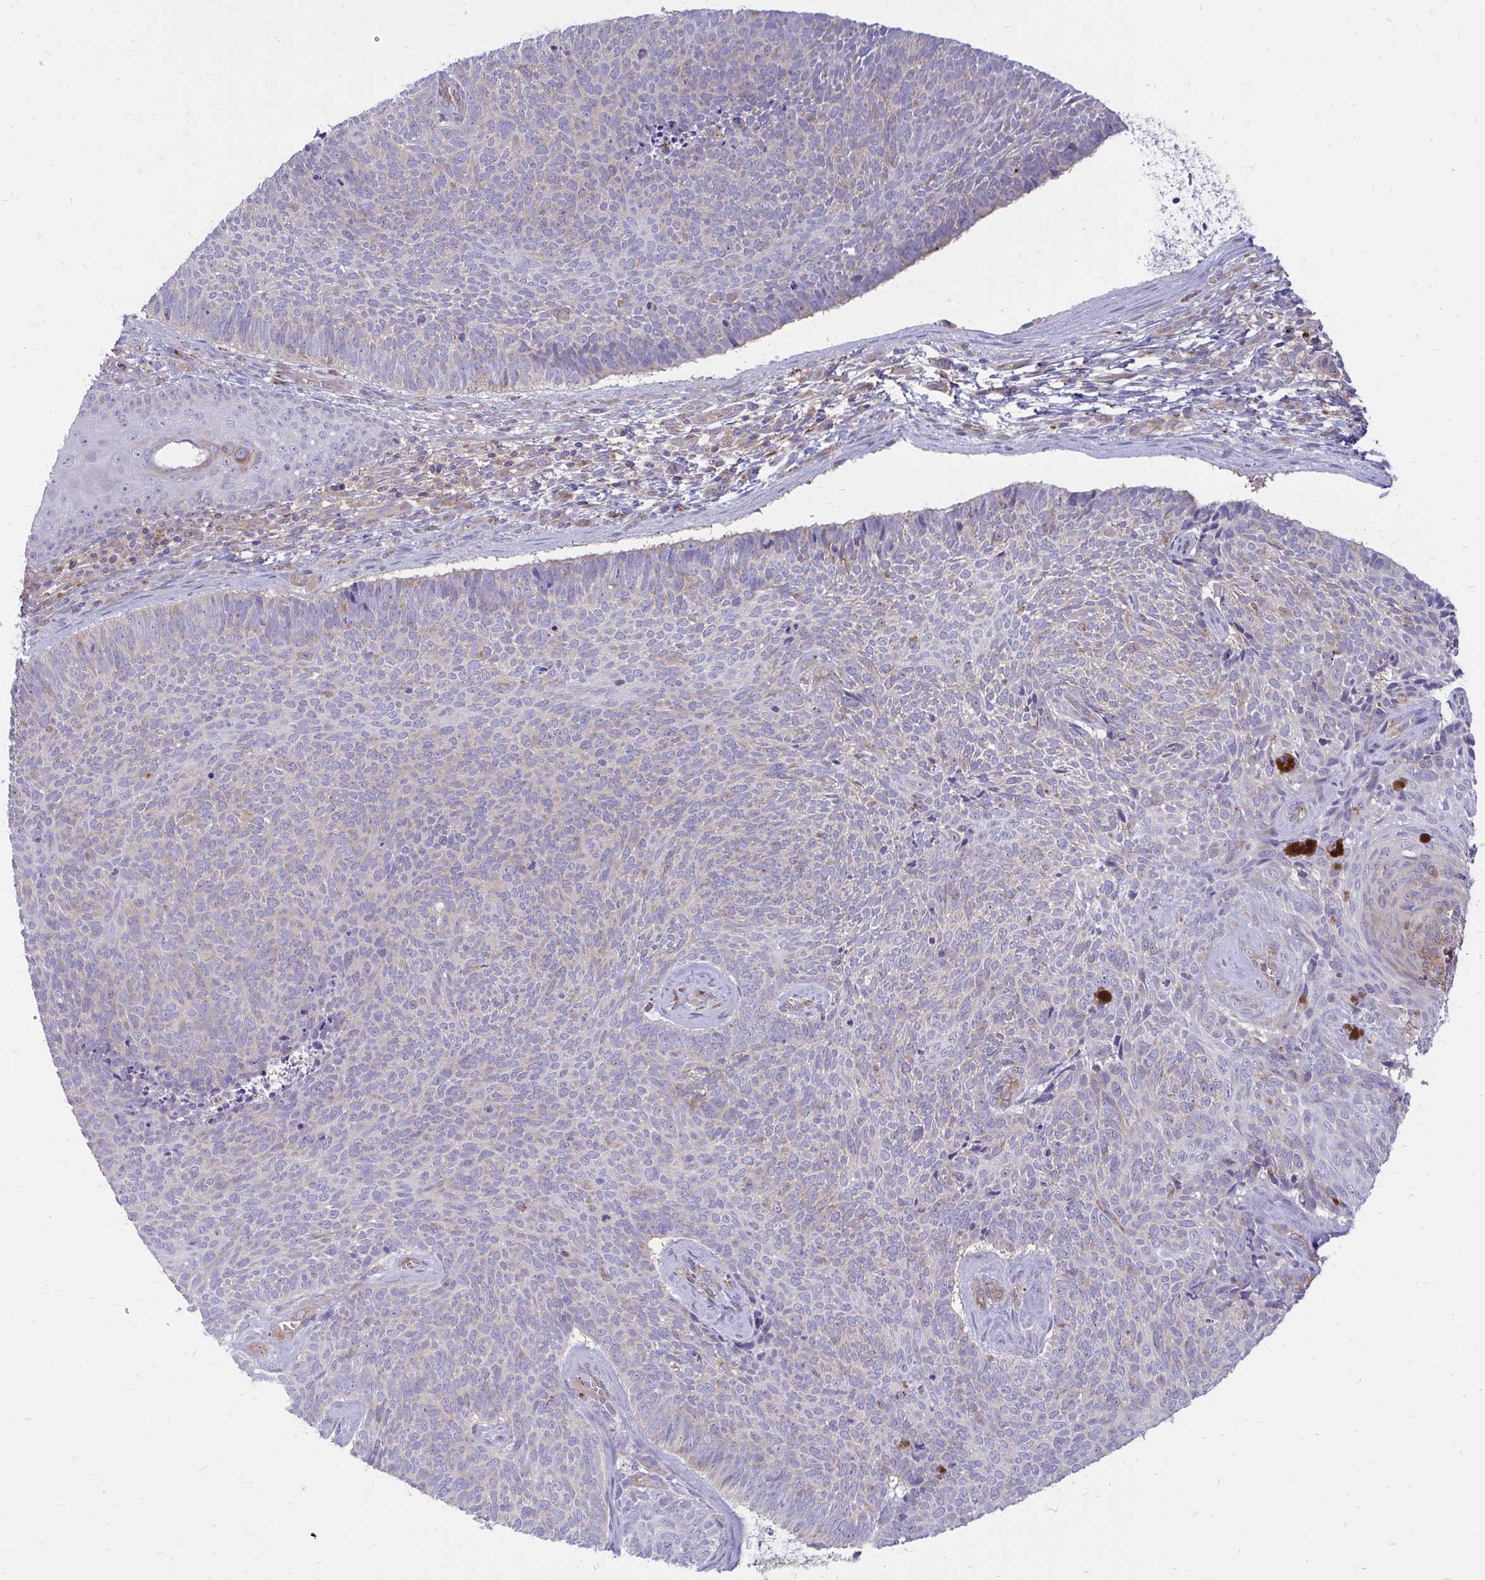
{"staining": {"intensity": "negative", "quantity": "none", "location": "none"}, "tissue": "skin cancer", "cell_type": "Tumor cells", "image_type": "cancer", "snomed": [{"axis": "morphology", "description": "Basal cell carcinoma"}, {"axis": "topography", "description": "Skin"}], "caption": "A photomicrograph of skin cancer (basal cell carcinoma) stained for a protein demonstrates no brown staining in tumor cells.", "gene": "ASAP1", "patient": {"sex": "female", "age": 80}}